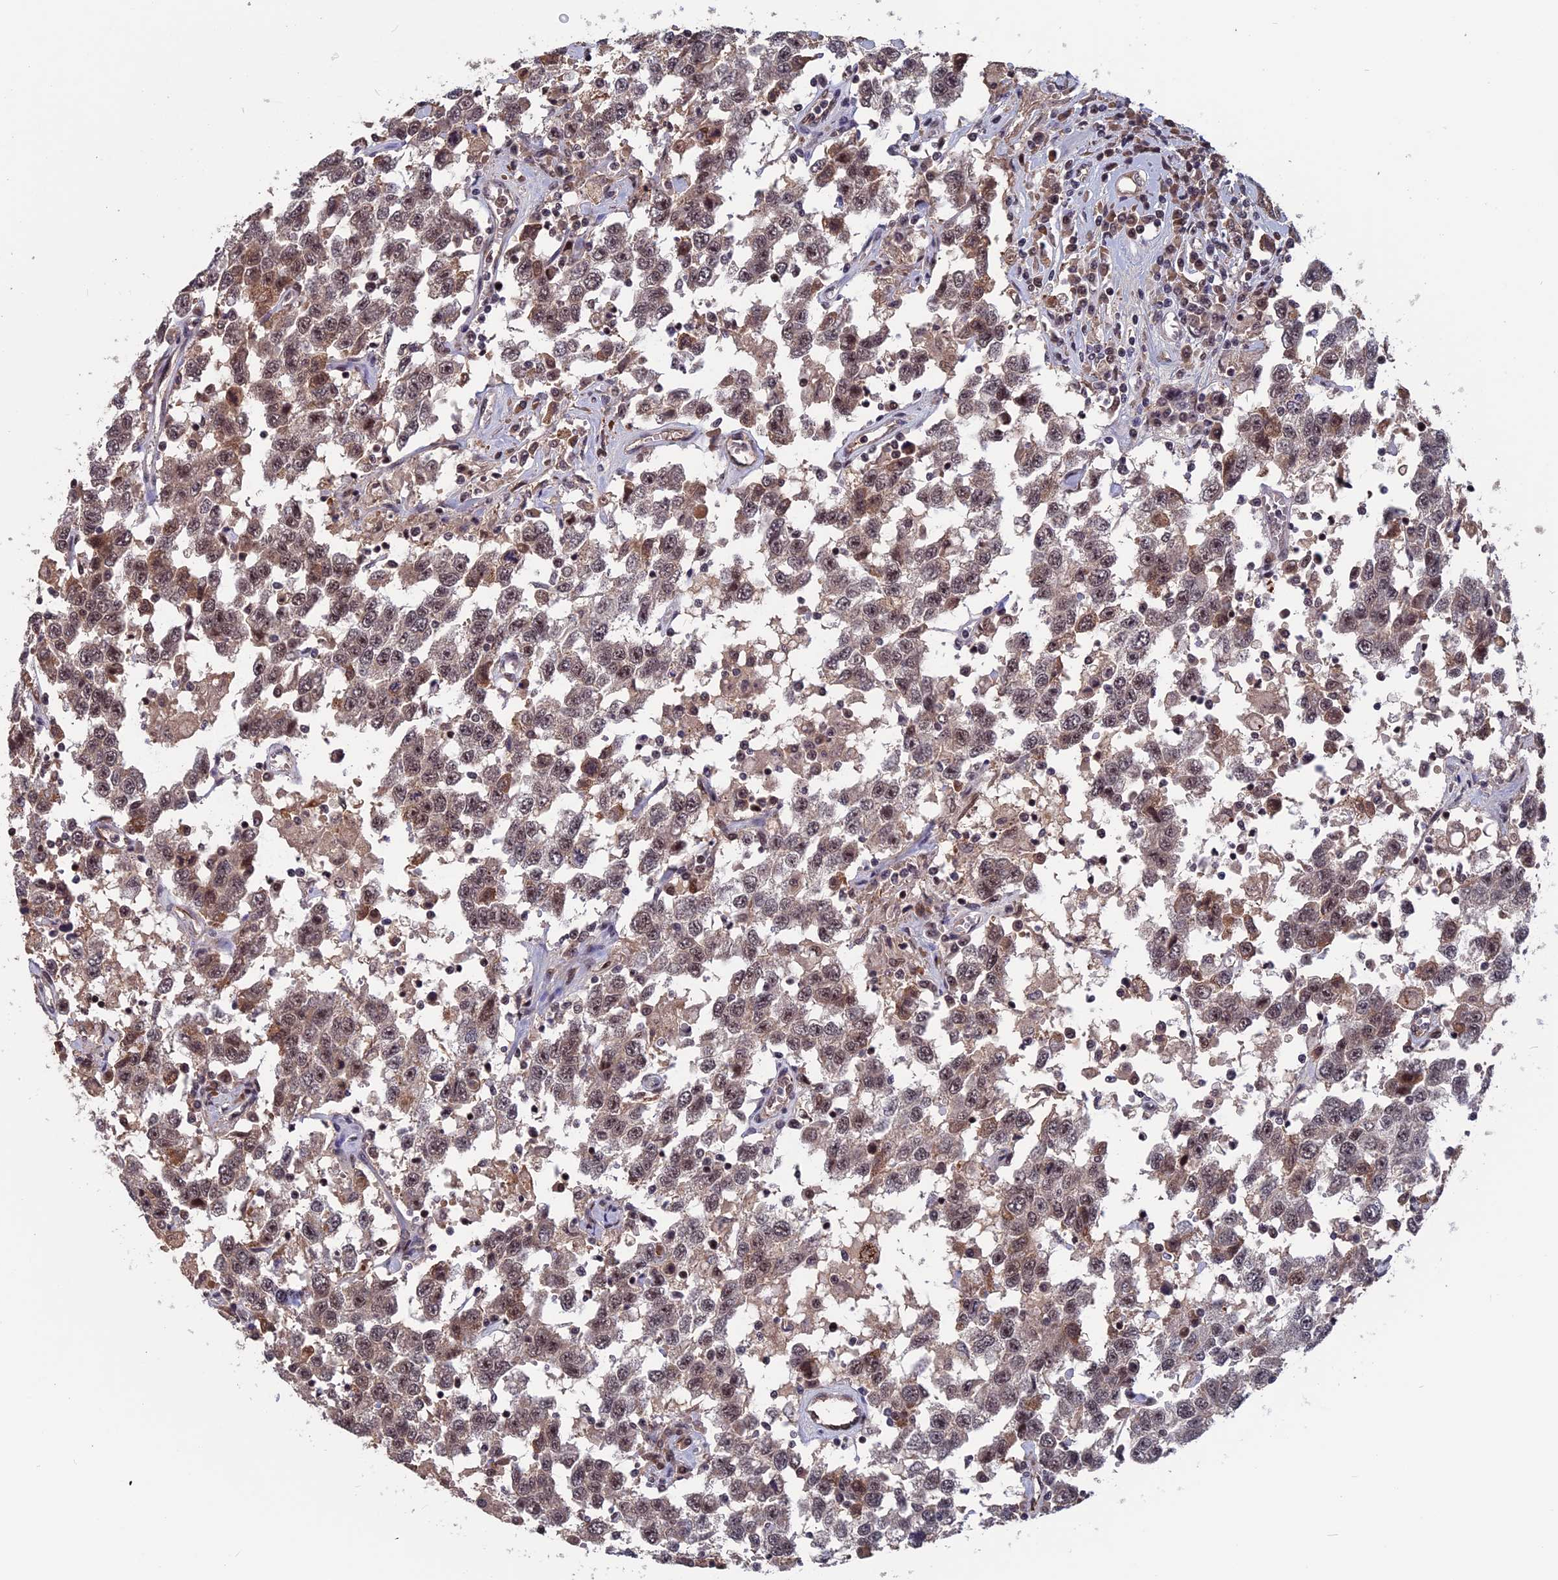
{"staining": {"intensity": "moderate", "quantity": "<25%", "location": "cytoplasmic/membranous,nuclear"}, "tissue": "testis cancer", "cell_type": "Tumor cells", "image_type": "cancer", "snomed": [{"axis": "morphology", "description": "Seminoma, NOS"}, {"axis": "topography", "description": "Testis"}], "caption": "Human testis cancer (seminoma) stained with a brown dye shows moderate cytoplasmic/membranous and nuclear positive expression in approximately <25% of tumor cells.", "gene": "CACTIN", "patient": {"sex": "male", "age": 41}}